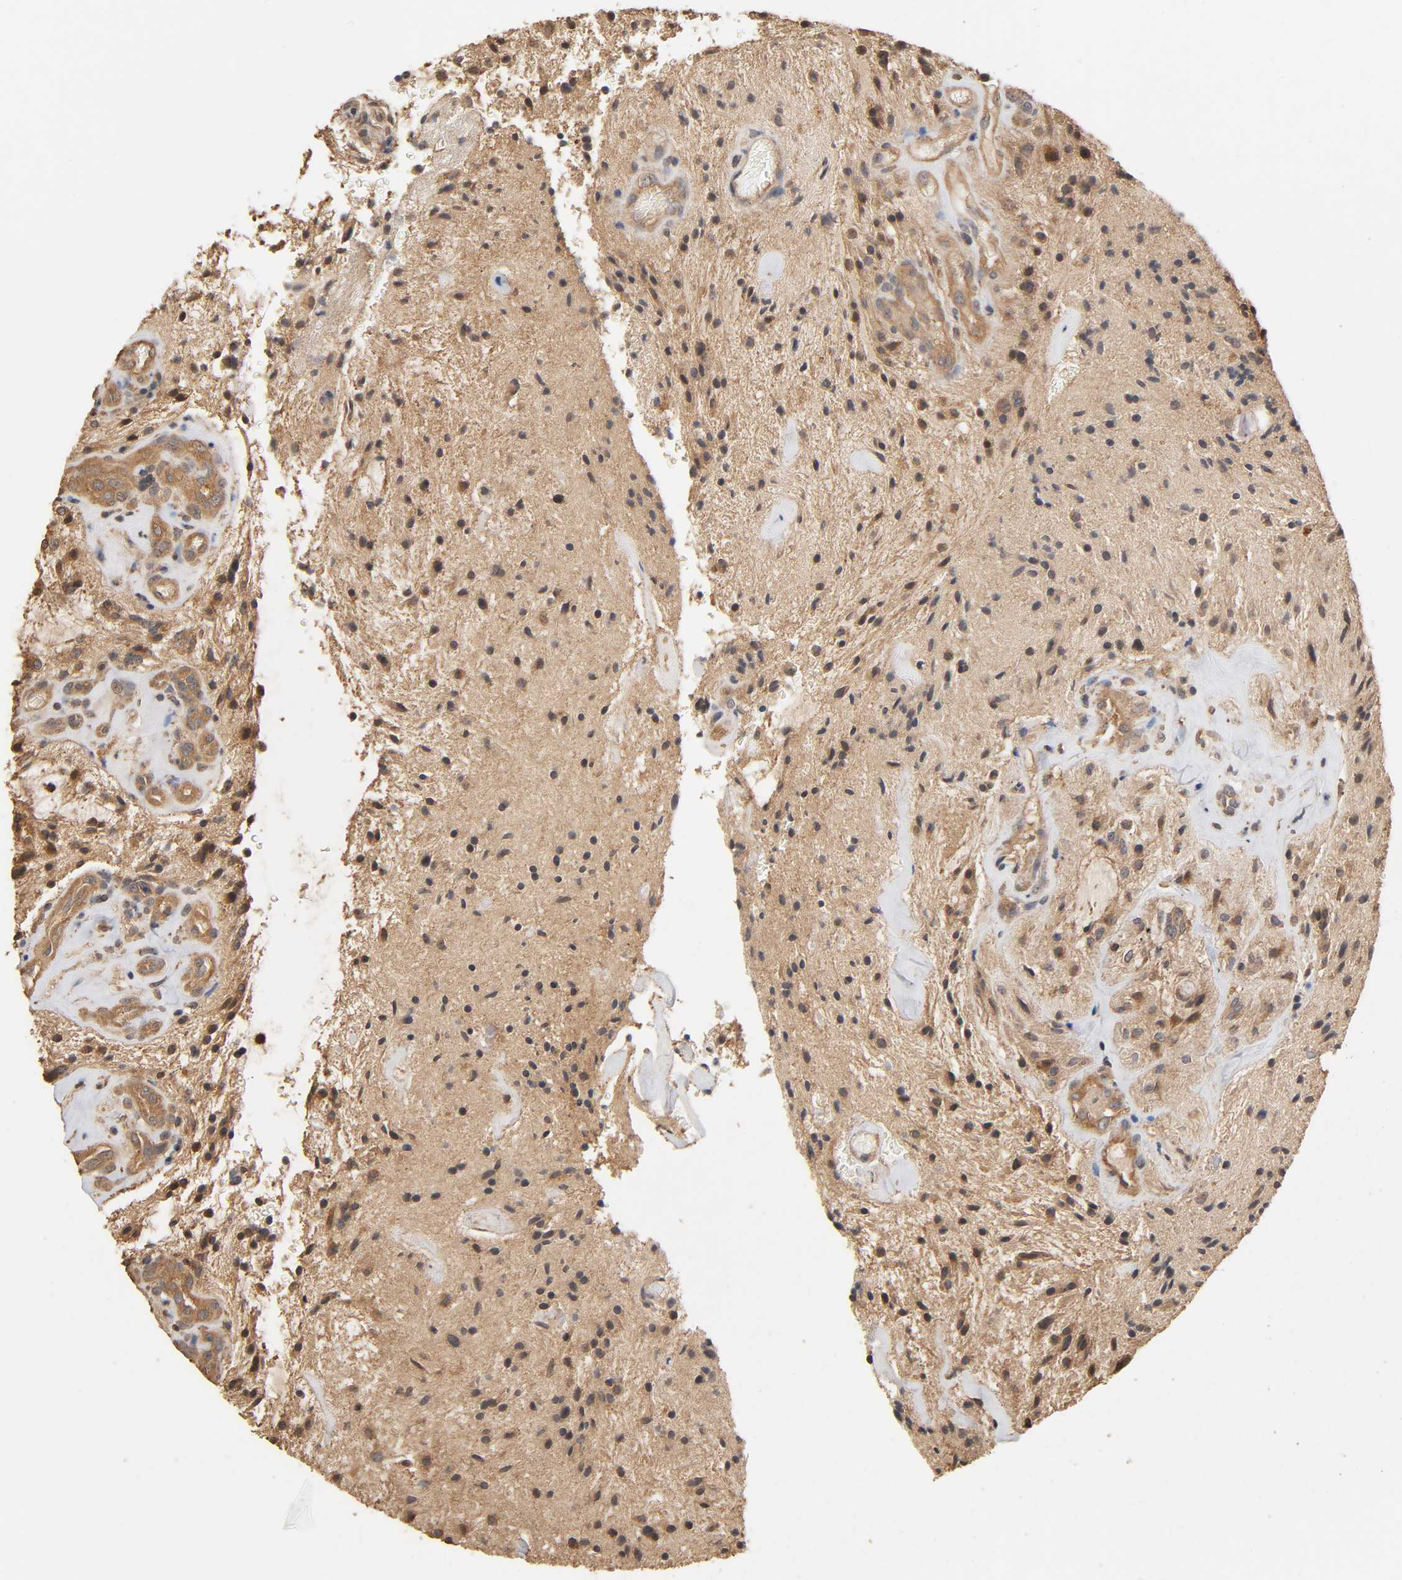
{"staining": {"intensity": "moderate", "quantity": "25%-75%", "location": "cytoplasmic/membranous"}, "tissue": "glioma", "cell_type": "Tumor cells", "image_type": "cancer", "snomed": [{"axis": "morphology", "description": "Glioma, malignant, NOS"}, {"axis": "topography", "description": "Cerebellum"}], "caption": "Glioma (malignant) tissue shows moderate cytoplasmic/membranous staining in approximately 25%-75% of tumor cells (Stains: DAB (3,3'-diaminobenzidine) in brown, nuclei in blue, Microscopy: brightfield microscopy at high magnification).", "gene": "ARHGEF7", "patient": {"sex": "female", "age": 10}}